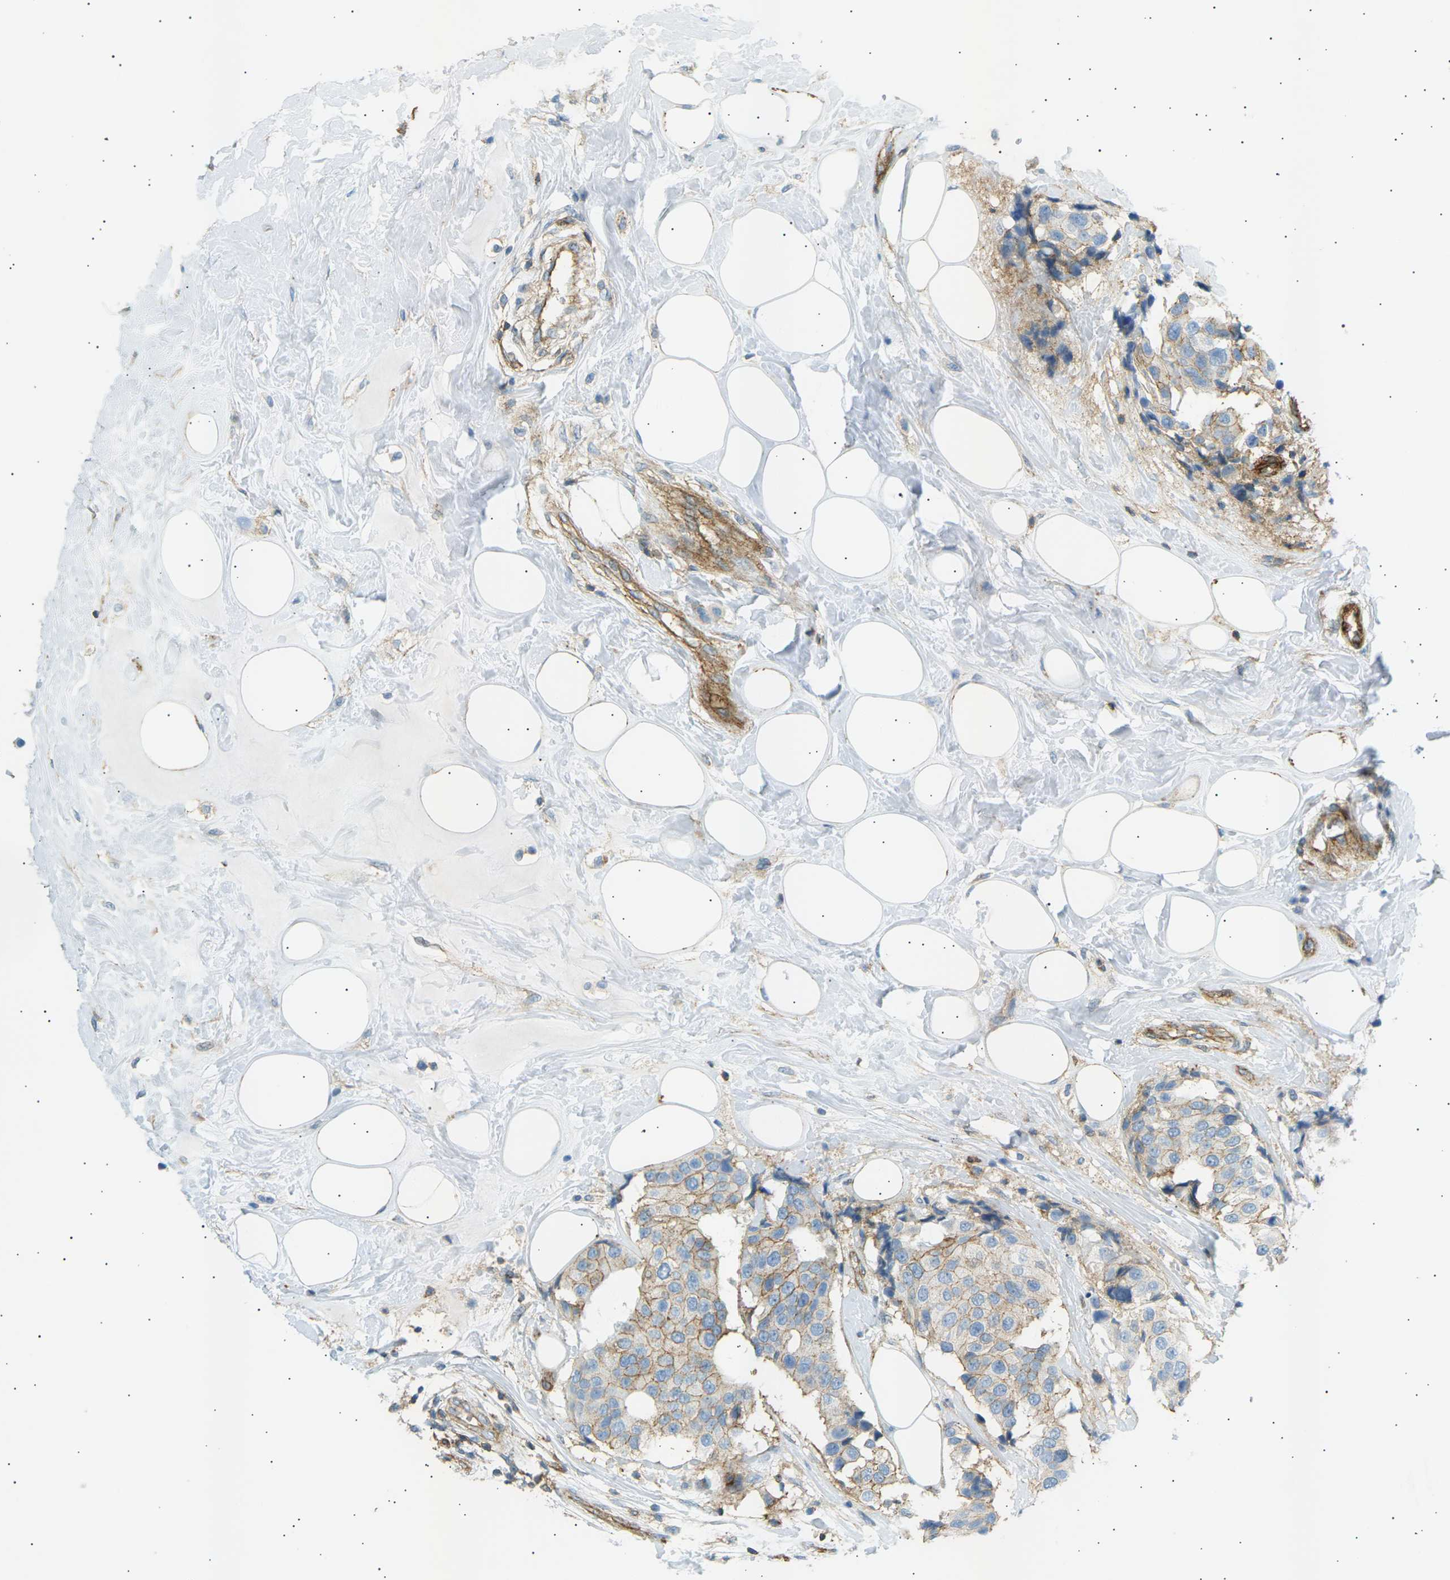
{"staining": {"intensity": "moderate", "quantity": "25%-75%", "location": "cytoplasmic/membranous"}, "tissue": "breast cancer", "cell_type": "Tumor cells", "image_type": "cancer", "snomed": [{"axis": "morphology", "description": "Normal tissue, NOS"}, {"axis": "morphology", "description": "Duct carcinoma"}, {"axis": "topography", "description": "Breast"}], "caption": "Moderate cytoplasmic/membranous expression is seen in about 25%-75% of tumor cells in breast cancer.", "gene": "ATP2B4", "patient": {"sex": "female", "age": 39}}